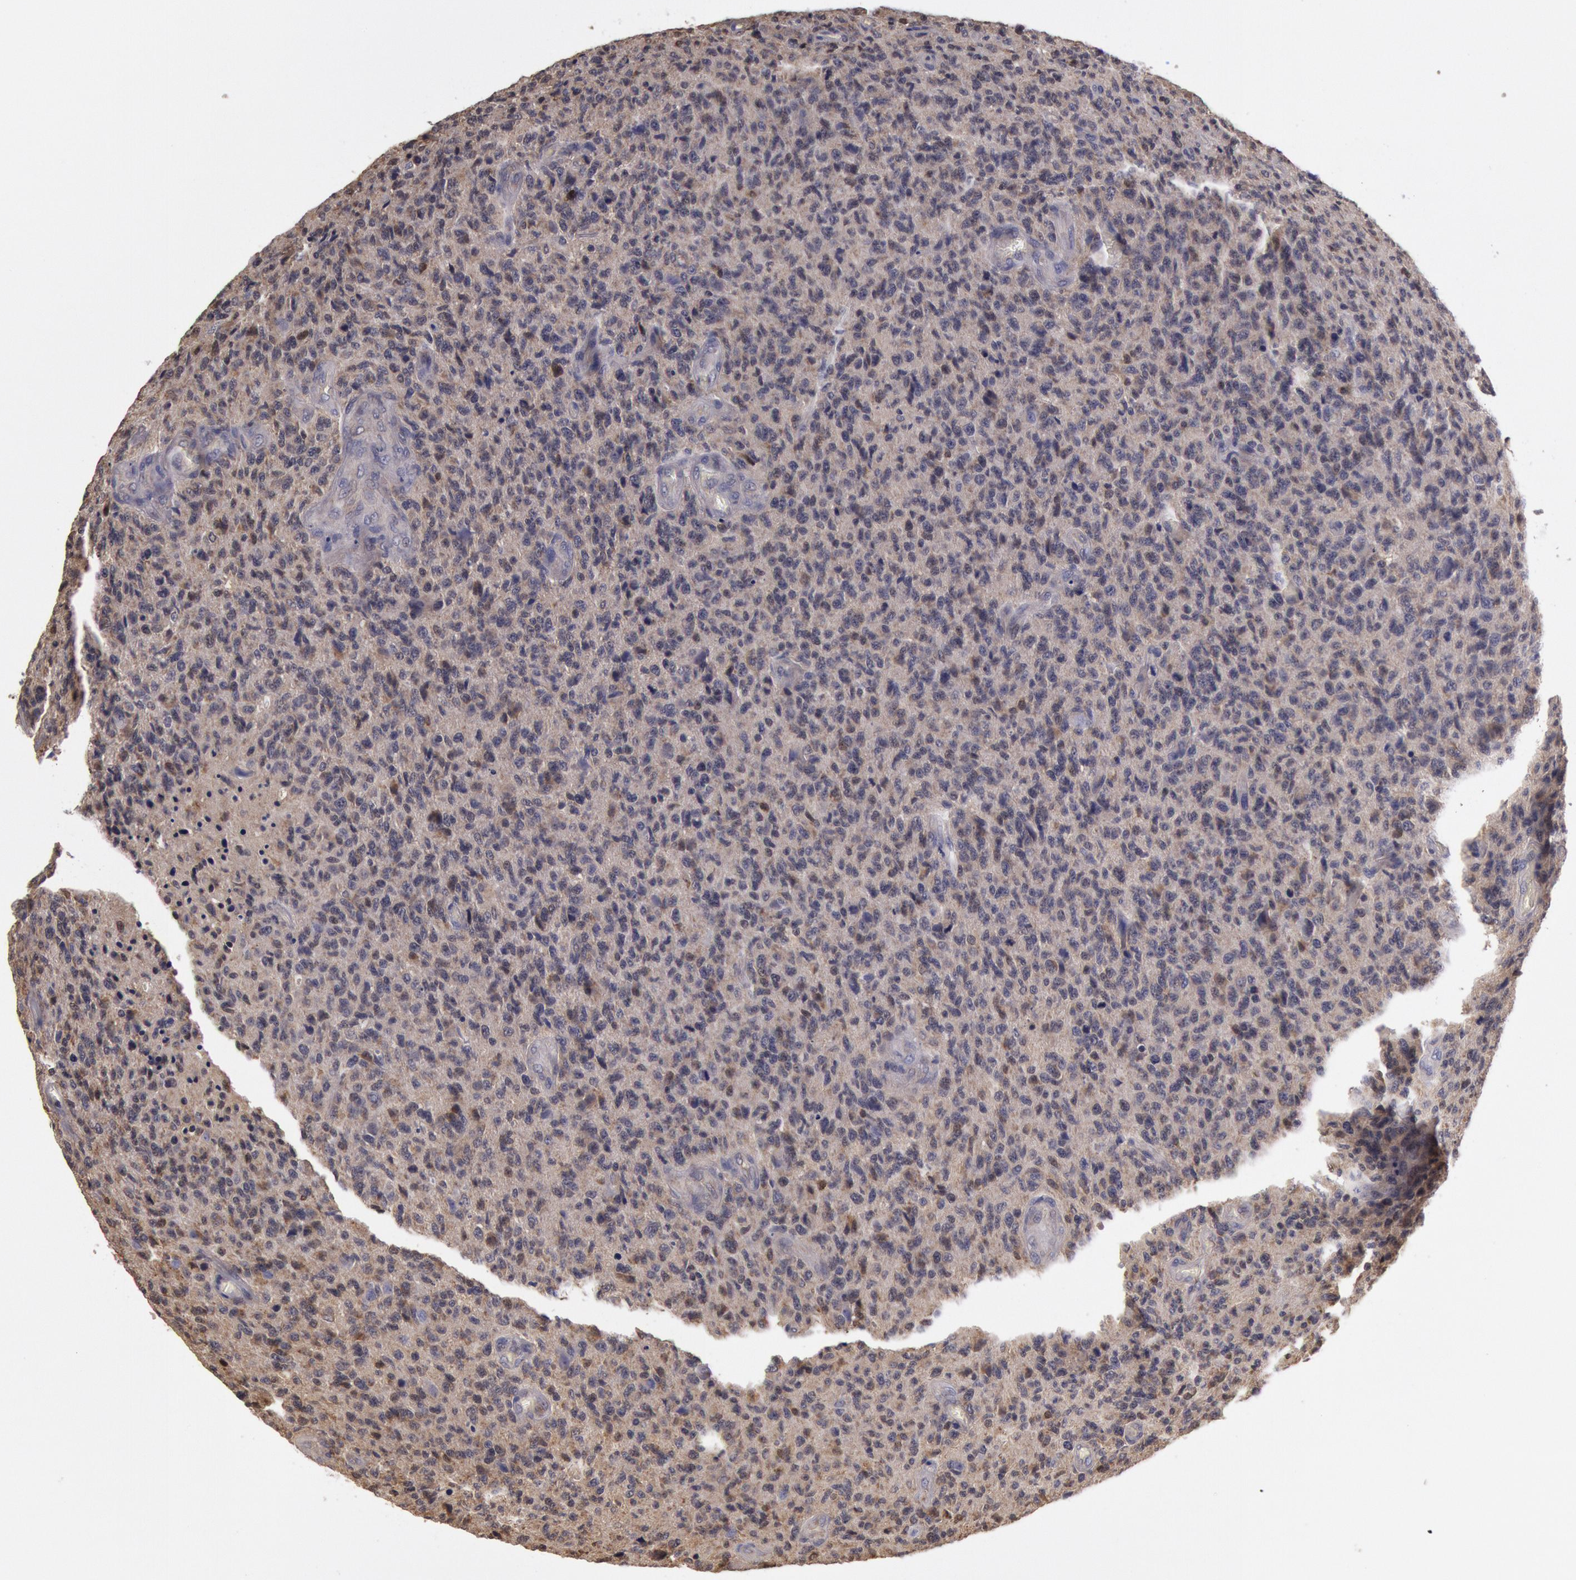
{"staining": {"intensity": "weak", "quantity": ">75%", "location": "cytoplasmic/membranous"}, "tissue": "glioma", "cell_type": "Tumor cells", "image_type": "cancer", "snomed": [{"axis": "morphology", "description": "Glioma, malignant, High grade"}, {"axis": "topography", "description": "Brain"}], "caption": "Immunohistochemistry of glioma reveals low levels of weak cytoplasmic/membranous expression in about >75% of tumor cells.", "gene": "MPST", "patient": {"sex": "male", "age": 36}}